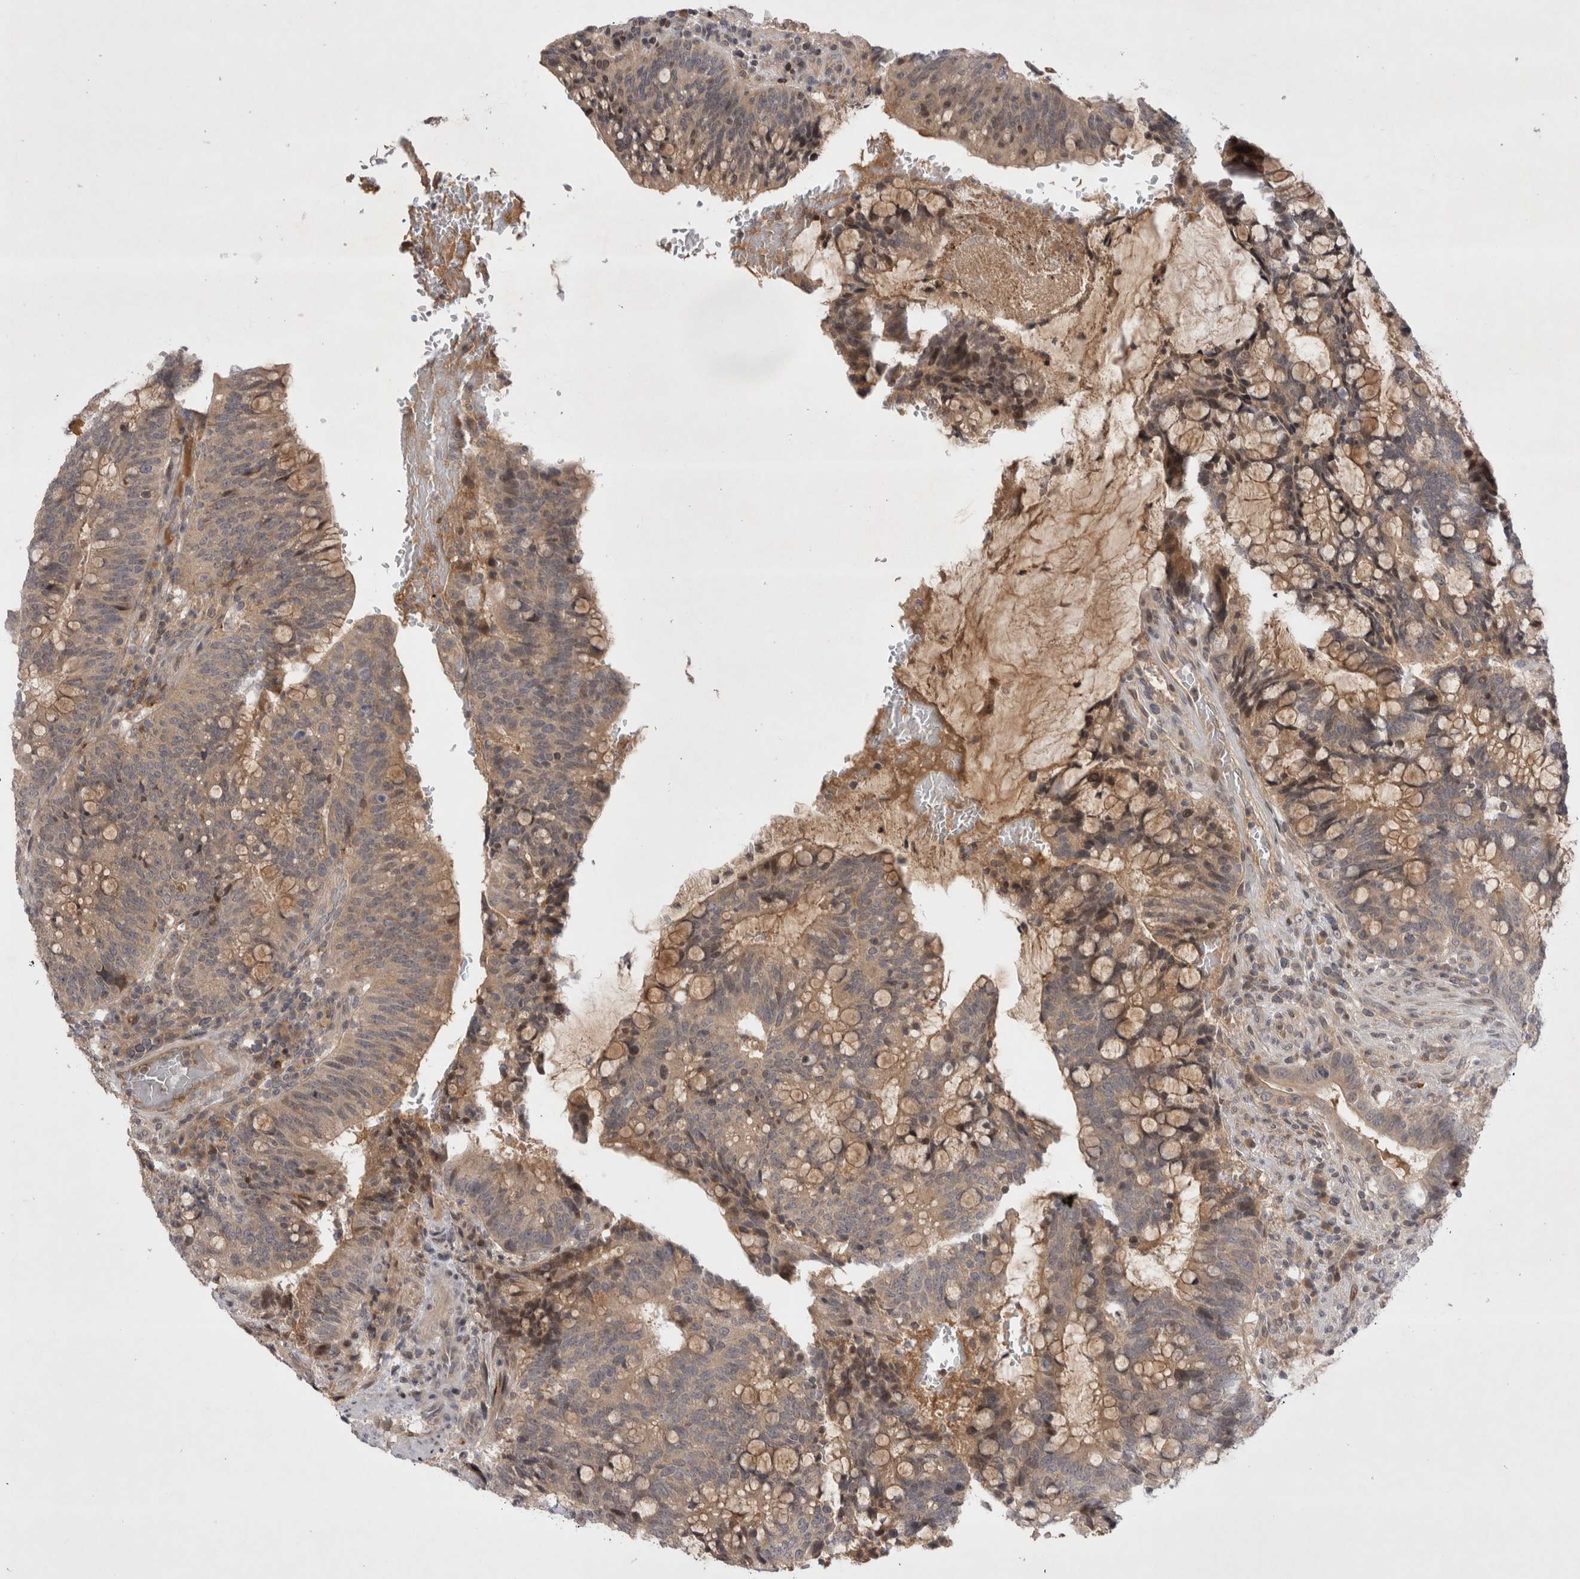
{"staining": {"intensity": "weak", "quantity": ">75%", "location": "cytoplasmic/membranous"}, "tissue": "colorectal cancer", "cell_type": "Tumor cells", "image_type": "cancer", "snomed": [{"axis": "morphology", "description": "Adenocarcinoma, NOS"}, {"axis": "topography", "description": "Colon"}], "caption": "Colorectal cancer (adenocarcinoma) stained with a brown dye shows weak cytoplasmic/membranous positive positivity in about >75% of tumor cells.", "gene": "PLEKHM1", "patient": {"sex": "female", "age": 66}}